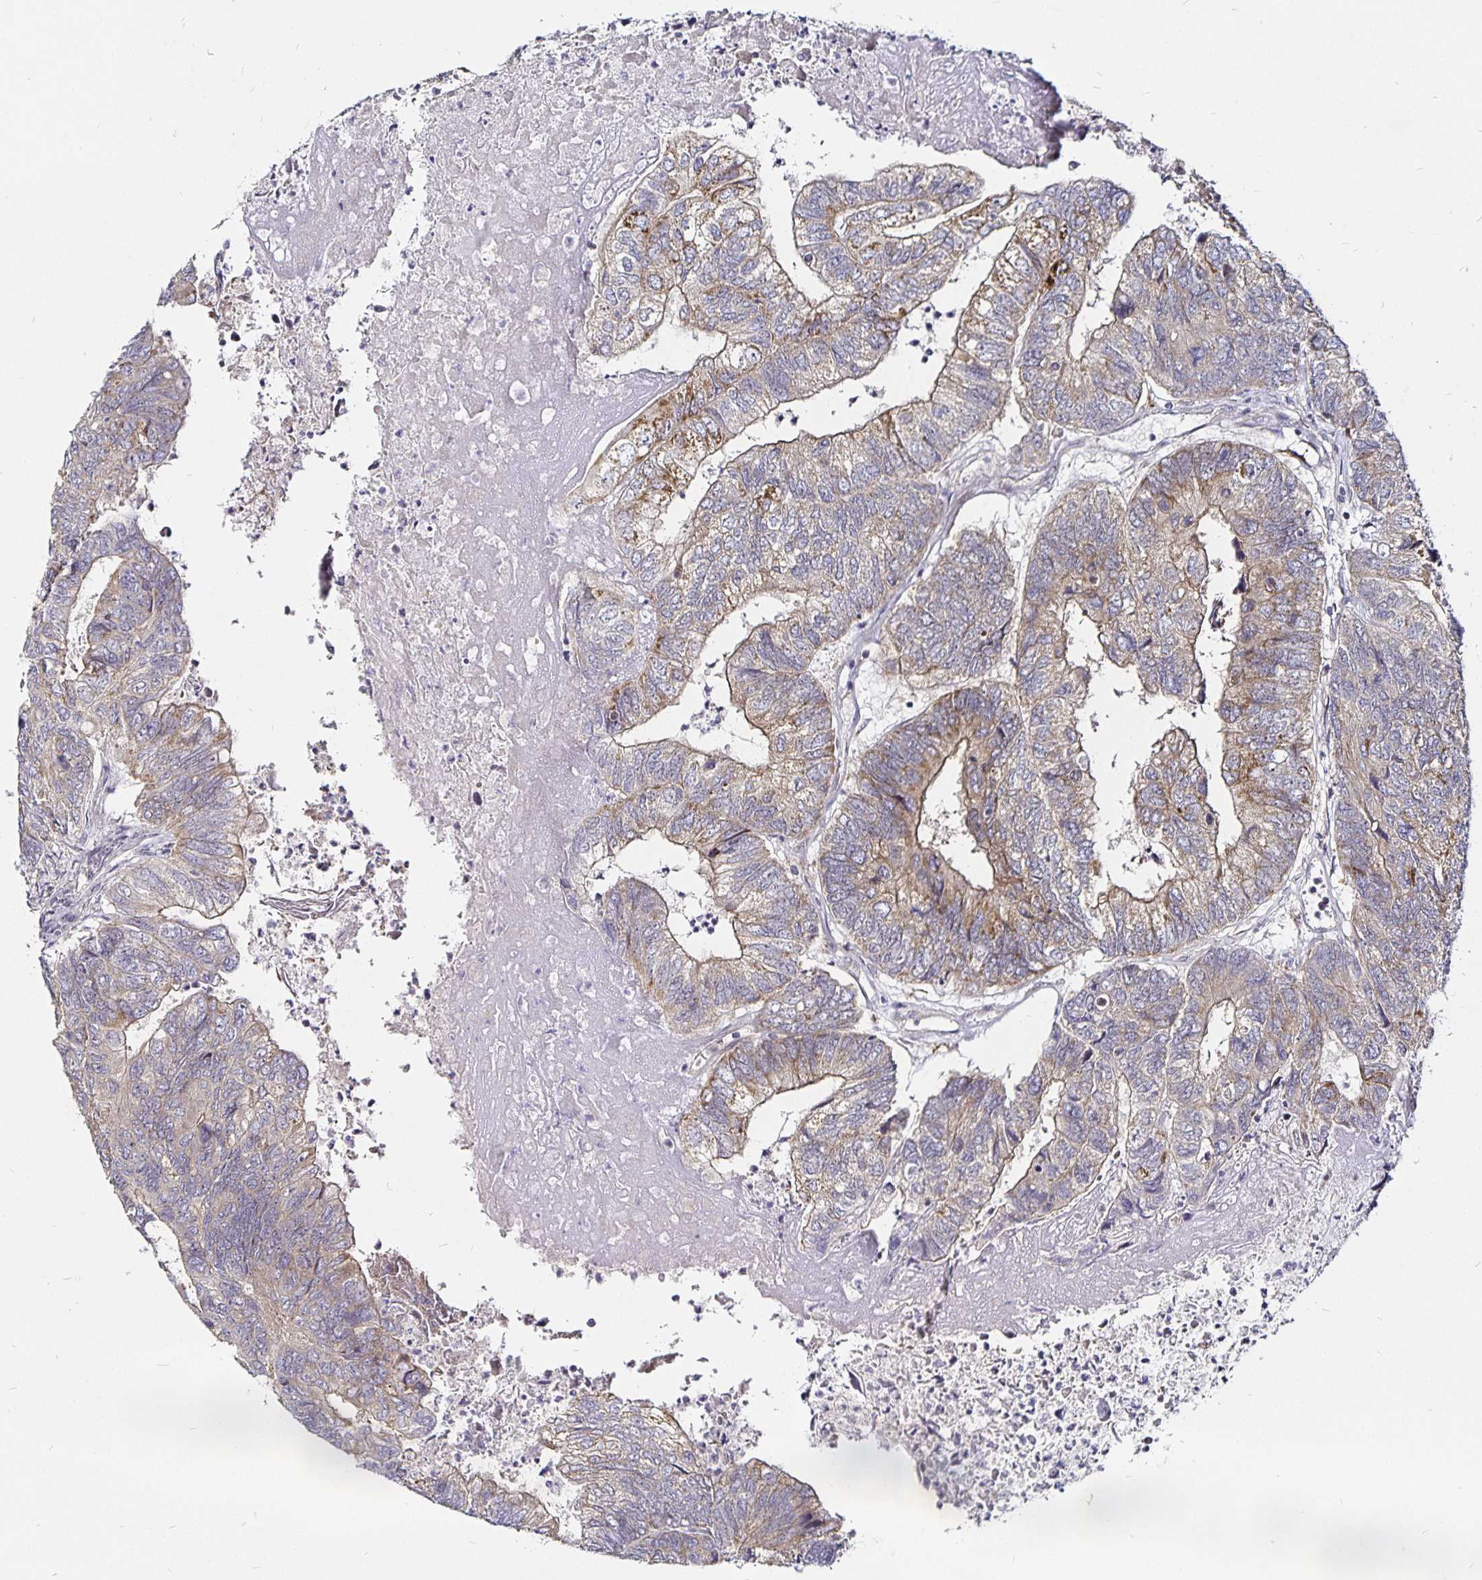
{"staining": {"intensity": "moderate", "quantity": "<25%", "location": "cytoplasmic/membranous"}, "tissue": "colorectal cancer", "cell_type": "Tumor cells", "image_type": "cancer", "snomed": [{"axis": "morphology", "description": "Adenocarcinoma, NOS"}, {"axis": "topography", "description": "Colon"}], "caption": "IHC photomicrograph of adenocarcinoma (colorectal) stained for a protein (brown), which exhibits low levels of moderate cytoplasmic/membranous staining in approximately <25% of tumor cells.", "gene": "CYP27A1", "patient": {"sex": "female", "age": 67}}